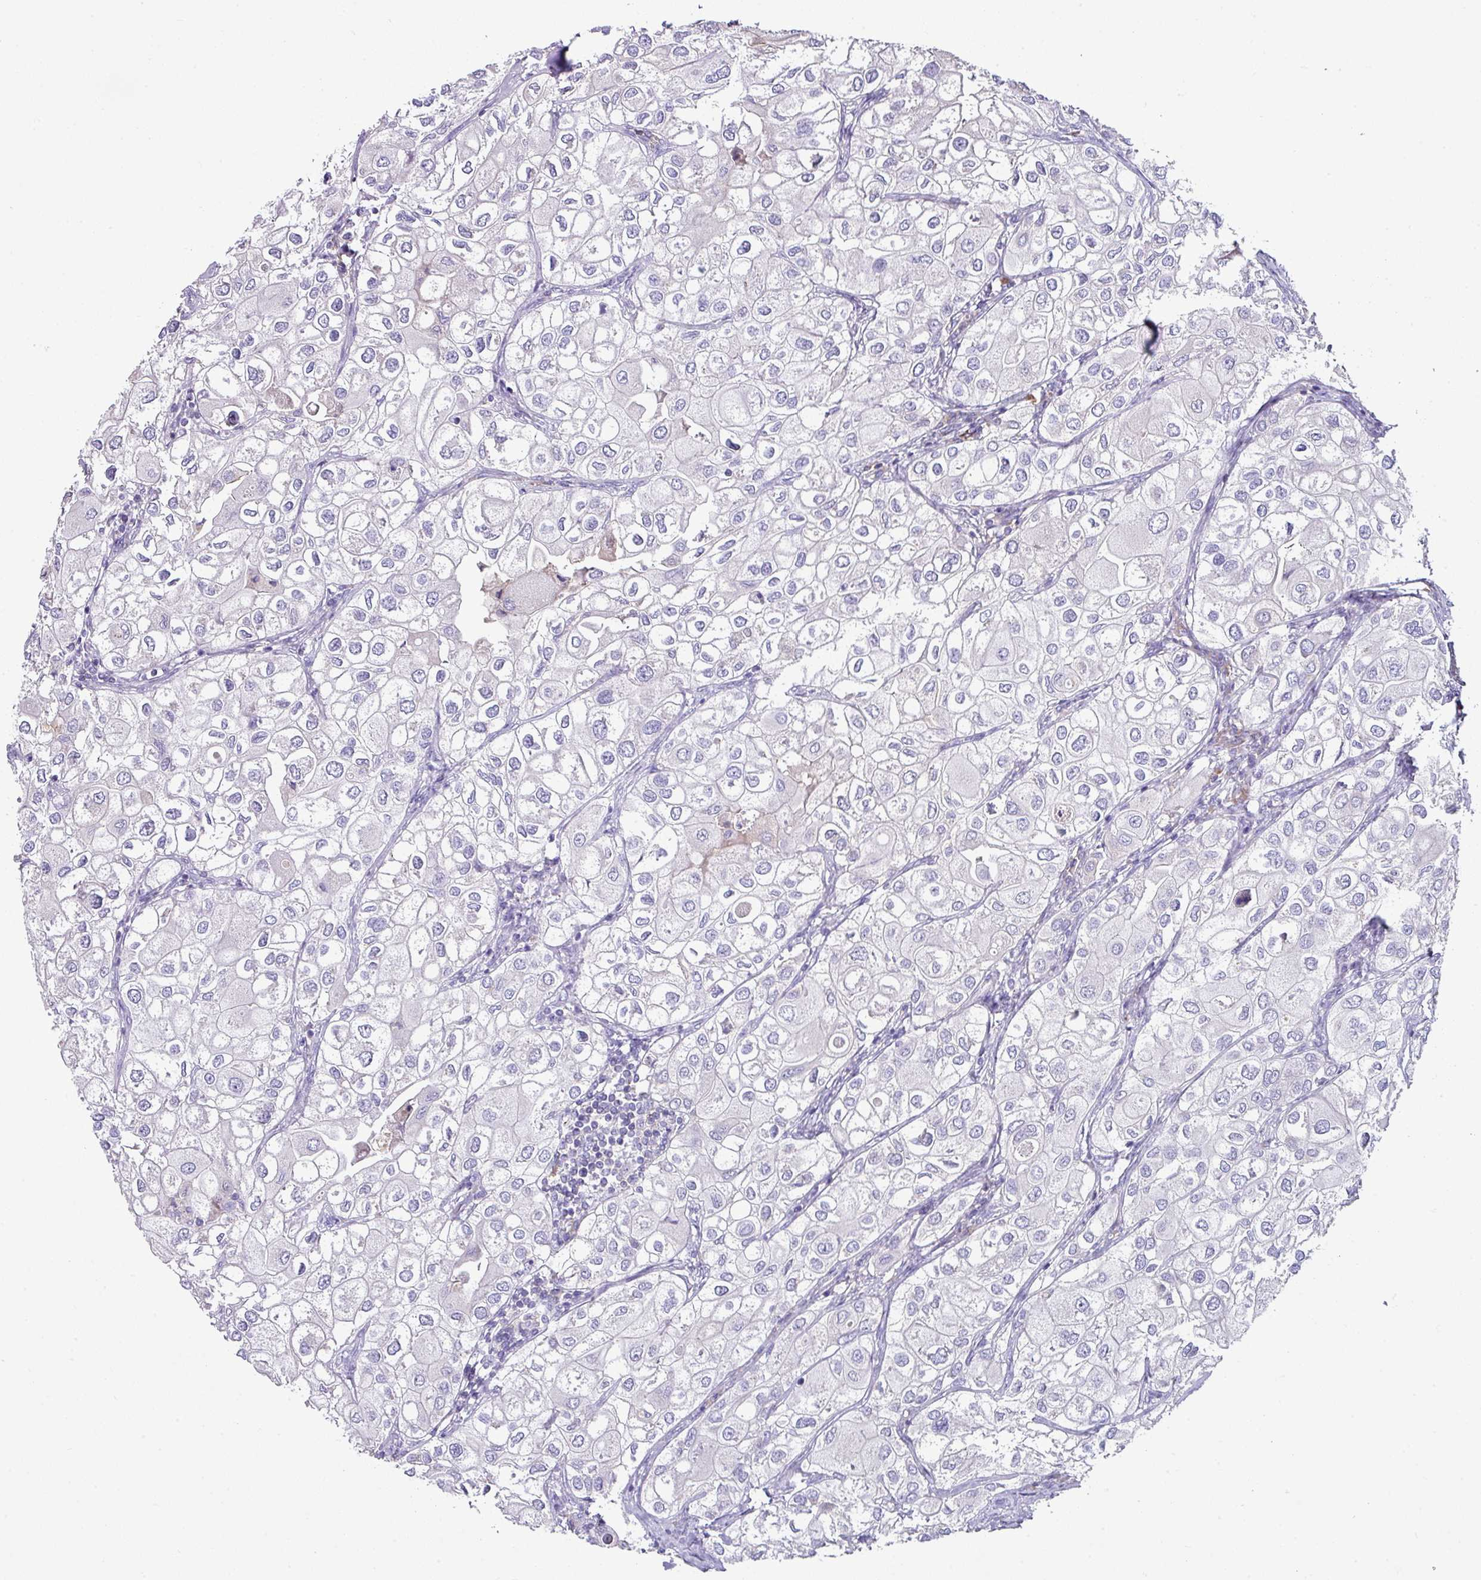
{"staining": {"intensity": "negative", "quantity": "none", "location": "none"}, "tissue": "urothelial cancer", "cell_type": "Tumor cells", "image_type": "cancer", "snomed": [{"axis": "morphology", "description": "Urothelial carcinoma, High grade"}, {"axis": "topography", "description": "Urinary bladder"}], "caption": "Immunohistochemistry (IHC) of human urothelial cancer exhibits no positivity in tumor cells.", "gene": "SLAMF6", "patient": {"sex": "male", "age": 64}}